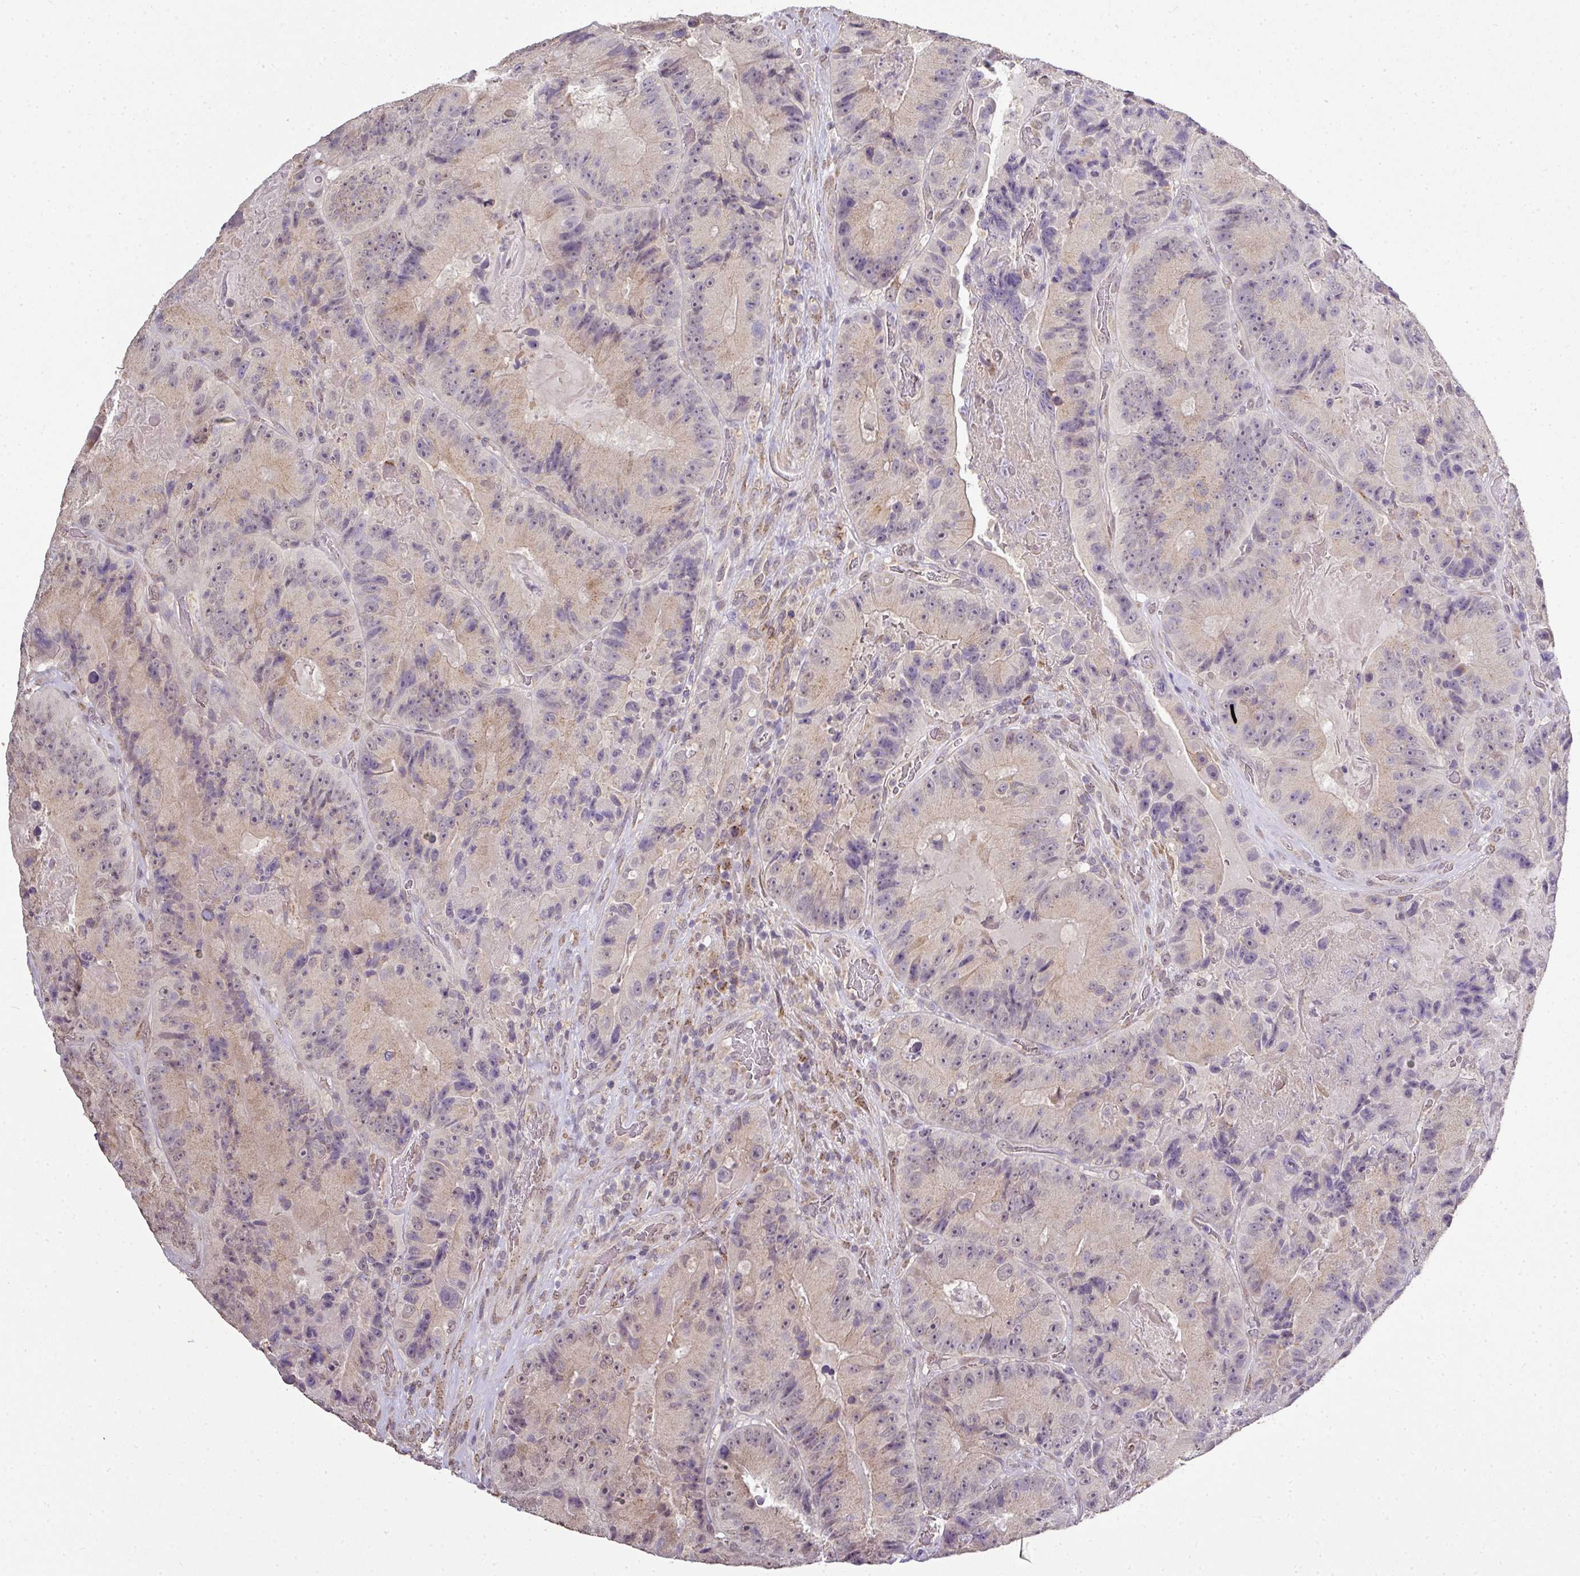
{"staining": {"intensity": "weak", "quantity": "25%-75%", "location": "cytoplasmic/membranous"}, "tissue": "colorectal cancer", "cell_type": "Tumor cells", "image_type": "cancer", "snomed": [{"axis": "morphology", "description": "Adenocarcinoma, NOS"}, {"axis": "topography", "description": "Colon"}], "caption": "DAB (3,3'-diaminobenzidine) immunohistochemical staining of human colorectal adenocarcinoma displays weak cytoplasmic/membranous protein positivity in about 25%-75% of tumor cells. (Stains: DAB in brown, nuclei in blue, Microscopy: brightfield microscopy at high magnification).", "gene": "JPH2", "patient": {"sex": "female", "age": 86}}